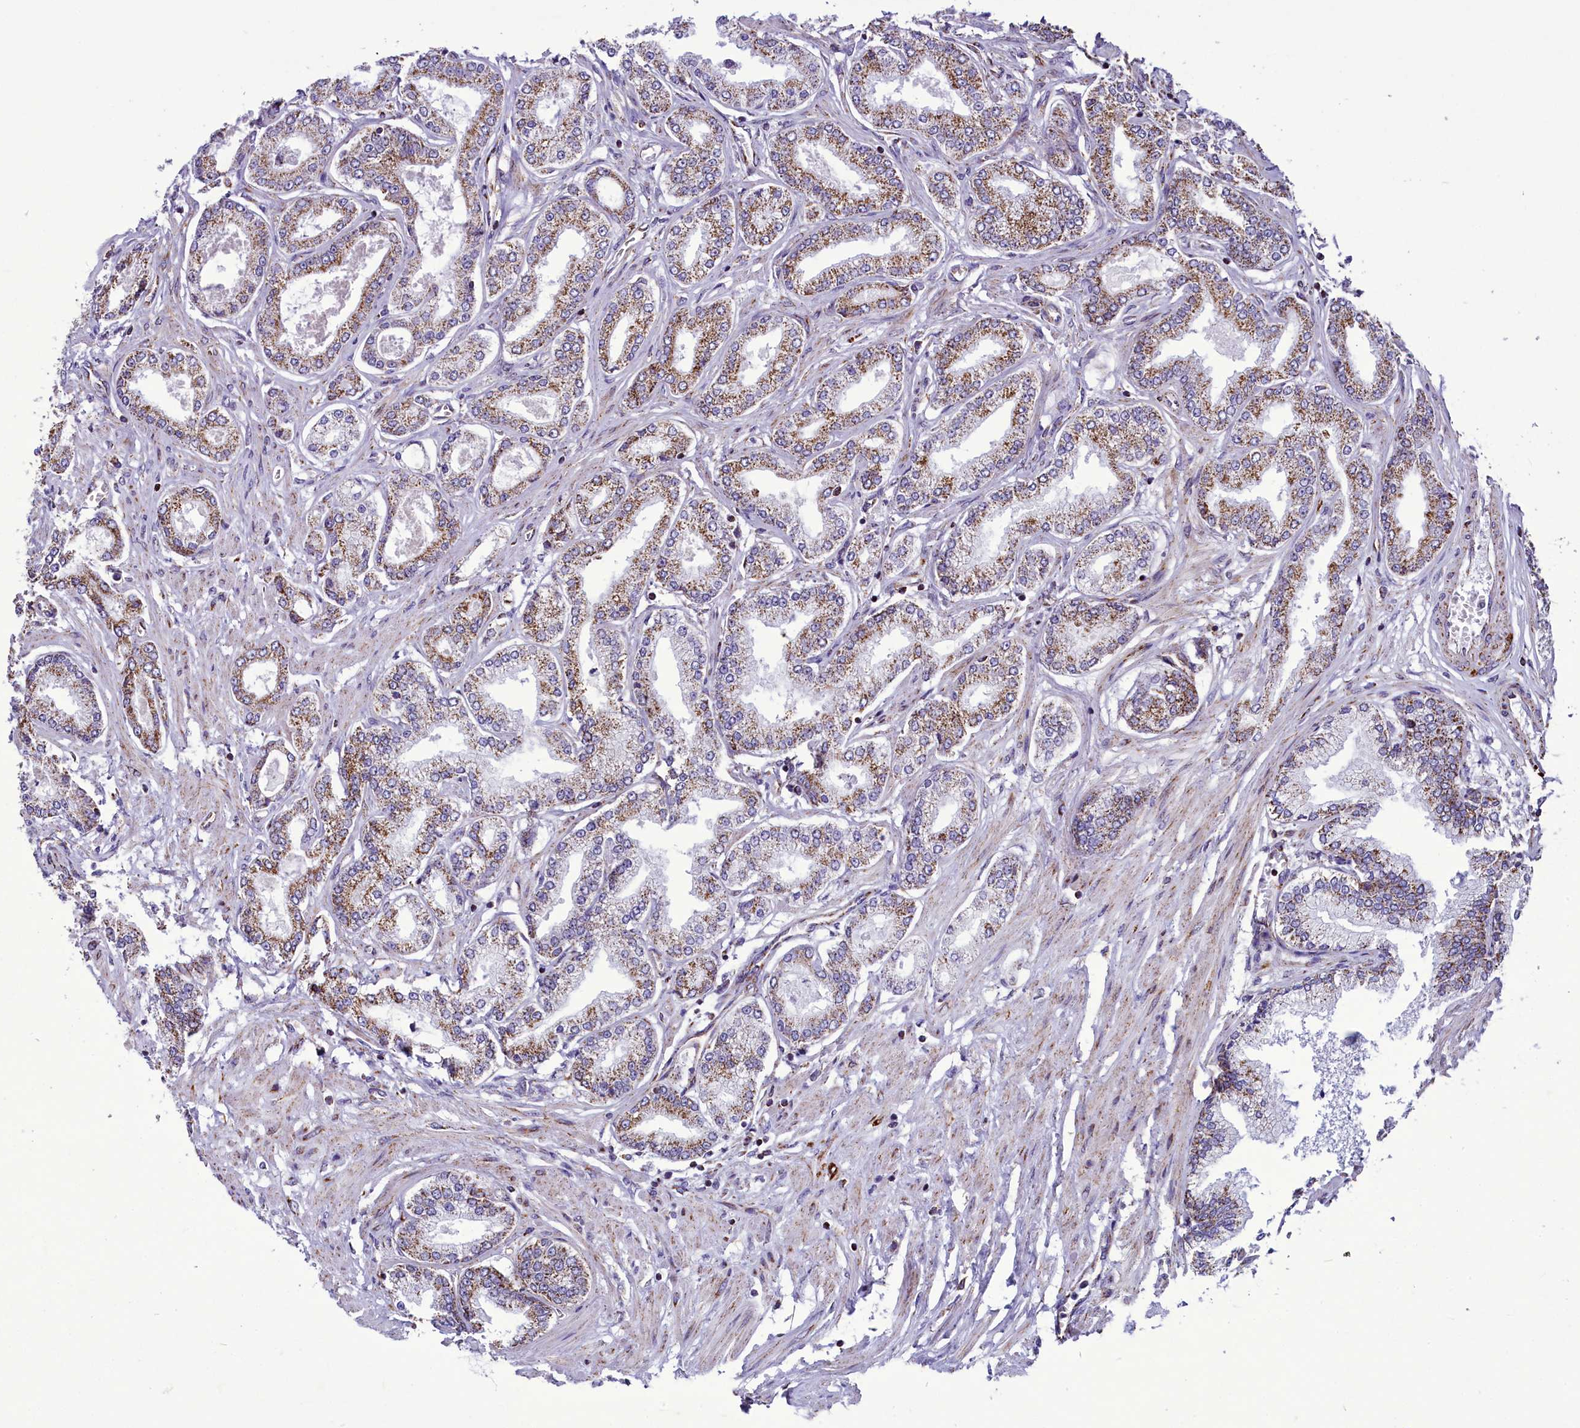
{"staining": {"intensity": "moderate", "quantity": "25%-75%", "location": "cytoplasmic/membranous"}, "tissue": "prostate cancer", "cell_type": "Tumor cells", "image_type": "cancer", "snomed": [{"axis": "morphology", "description": "Adenocarcinoma, Low grade"}, {"axis": "topography", "description": "Prostate"}], "caption": "Prostate cancer (low-grade adenocarcinoma) stained for a protein exhibits moderate cytoplasmic/membranous positivity in tumor cells.", "gene": "ICA1L", "patient": {"sex": "male", "age": 63}}